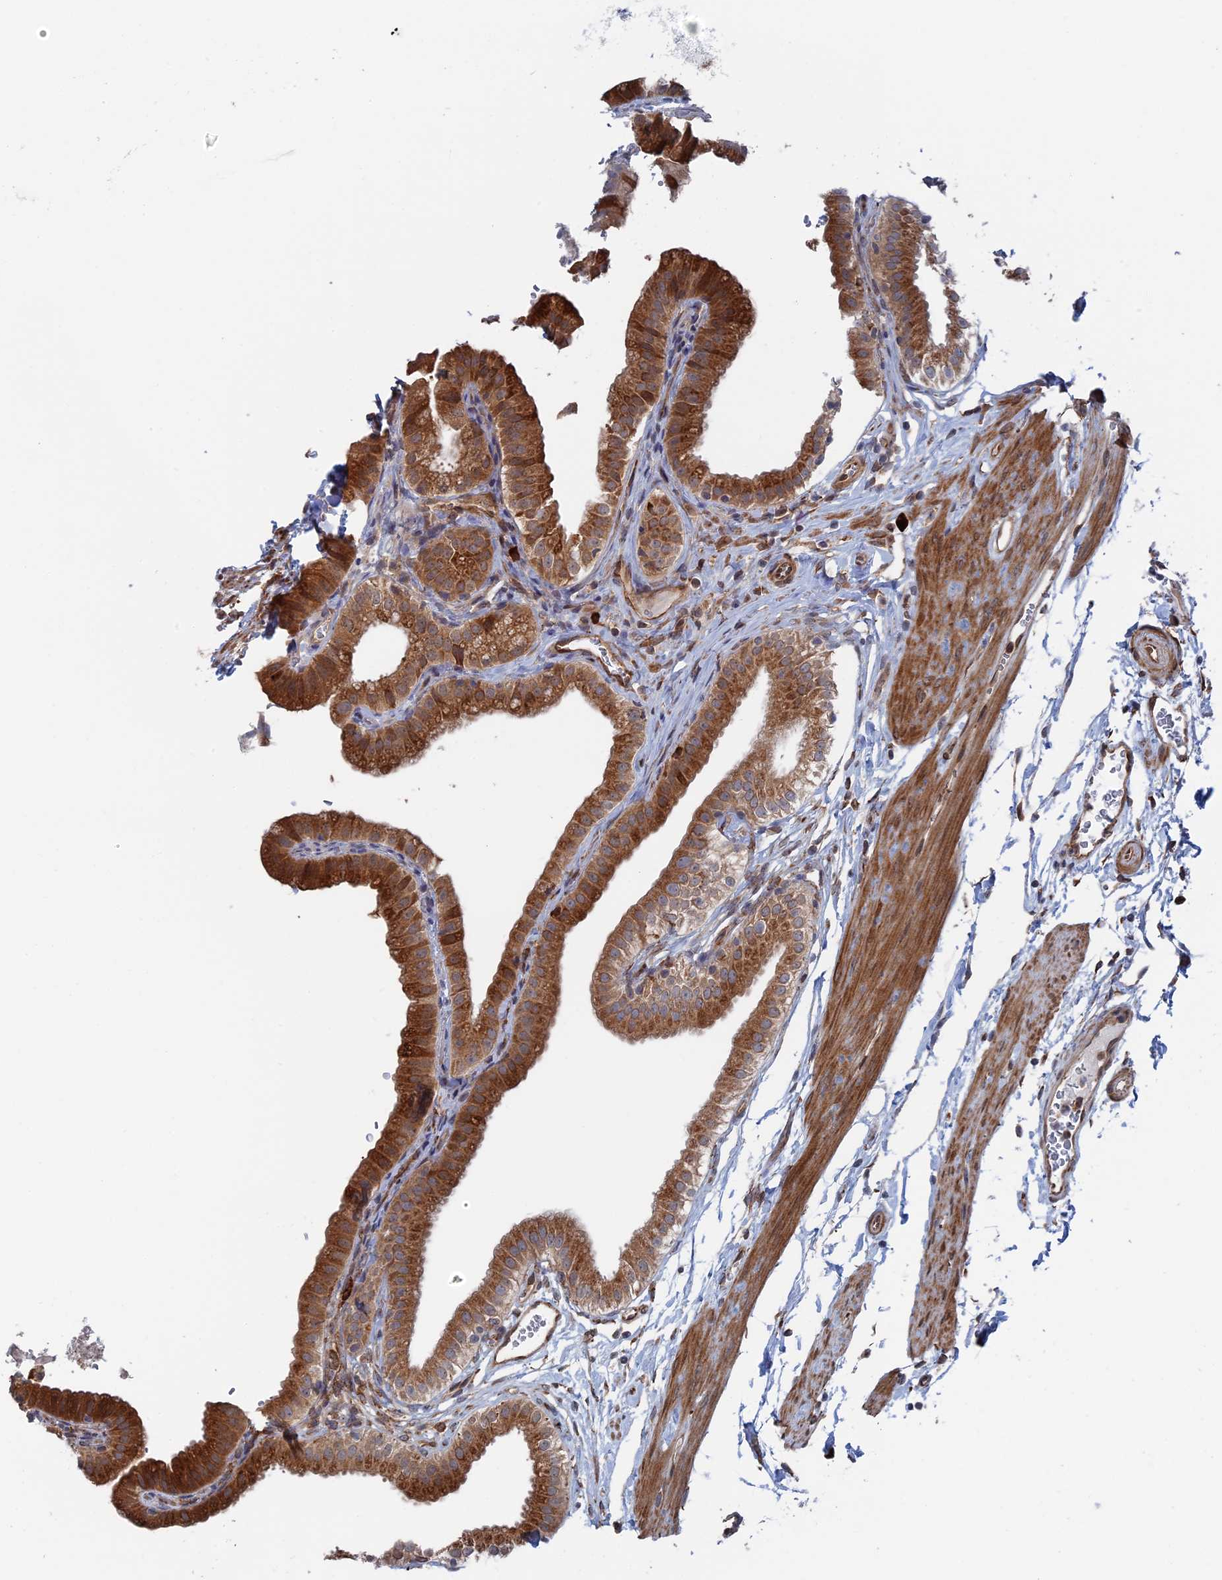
{"staining": {"intensity": "moderate", "quantity": ">75%", "location": "cytoplasmic/membranous"}, "tissue": "gallbladder", "cell_type": "Glandular cells", "image_type": "normal", "snomed": [{"axis": "morphology", "description": "Normal tissue, NOS"}, {"axis": "topography", "description": "Gallbladder"}], "caption": "Protein staining exhibits moderate cytoplasmic/membranous expression in approximately >75% of glandular cells in normal gallbladder.", "gene": "BPIFB6", "patient": {"sex": "female", "age": 61}}